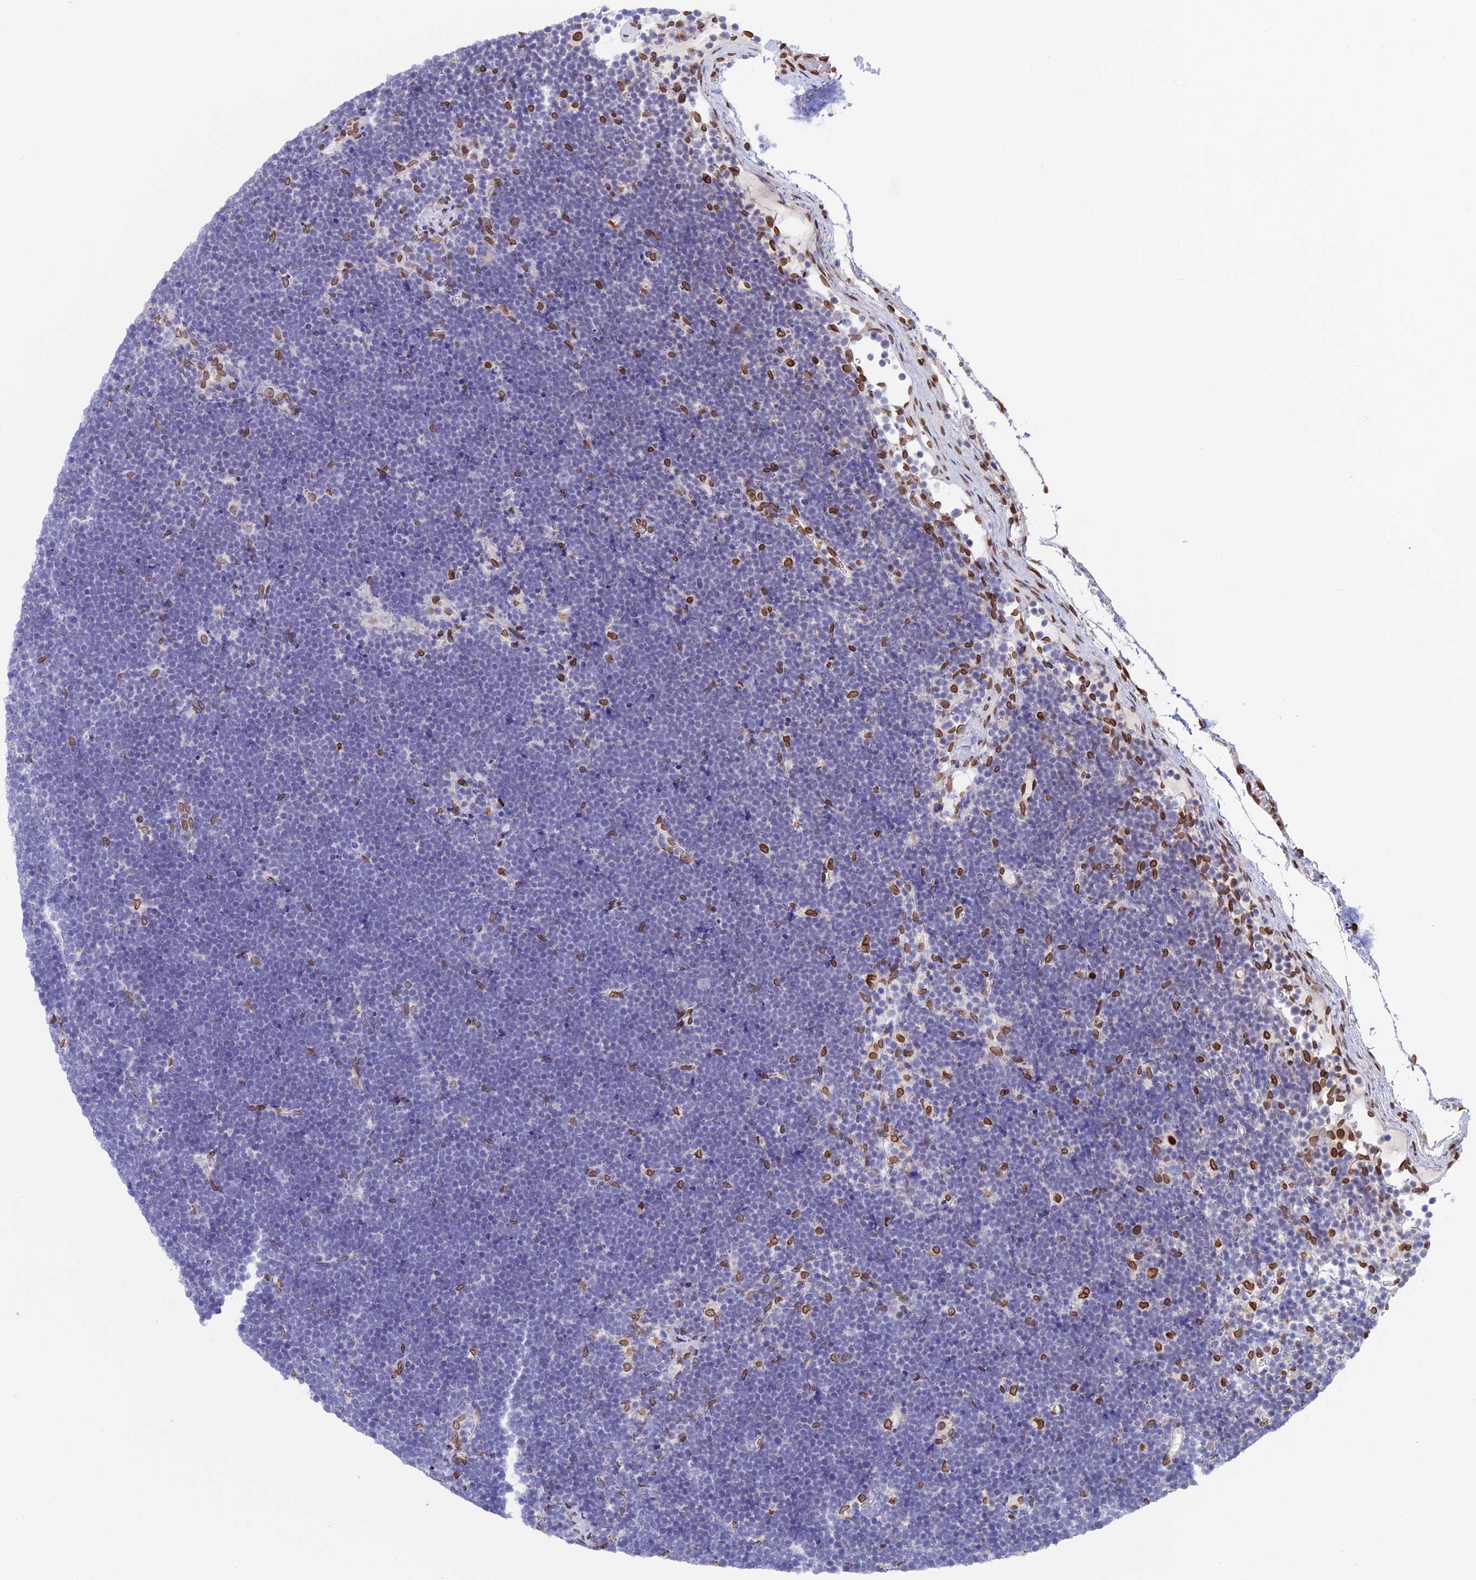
{"staining": {"intensity": "negative", "quantity": "none", "location": "none"}, "tissue": "lymphoma", "cell_type": "Tumor cells", "image_type": "cancer", "snomed": [{"axis": "morphology", "description": "Malignant lymphoma, non-Hodgkin's type, High grade"}, {"axis": "topography", "description": "Lymph node"}], "caption": "This is a histopathology image of IHC staining of malignant lymphoma, non-Hodgkin's type (high-grade), which shows no expression in tumor cells.", "gene": "TMPRSS7", "patient": {"sex": "male", "age": 13}}